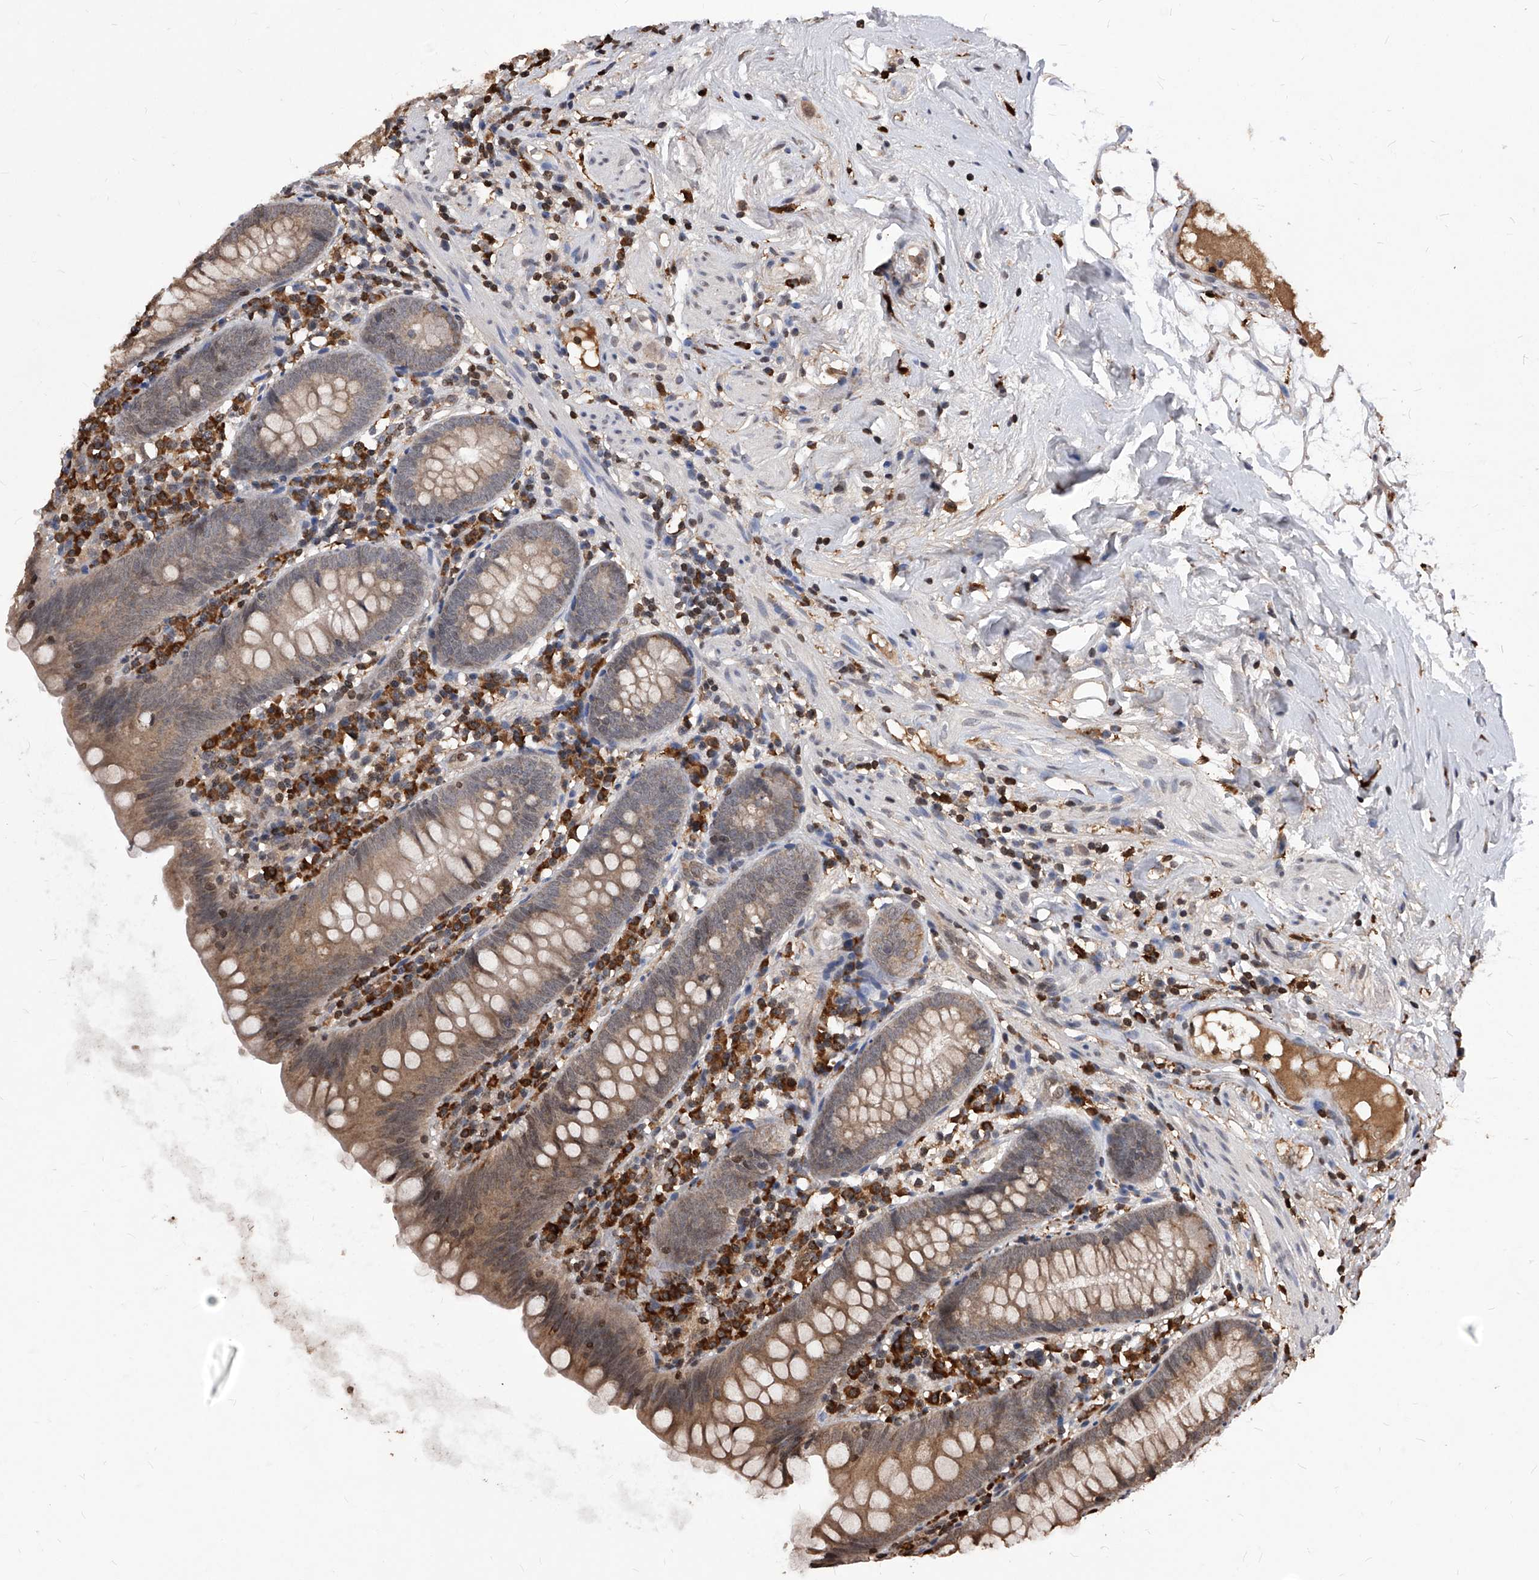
{"staining": {"intensity": "moderate", "quantity": "25%-75%", "location": "cytoplasmic/membranous"}, "tissue": "appendix", "cell_type": "Glandular cells", "image_type": "normal", "snomed": [{"axis": "morphology", "description": "Normal tissue, NOS"}, {"axis": "topography", "description": "Appendix"}], "caption": "Moderate cytoplasmic/membranous protein staining is present in about 25%-75% of glandular cells in appendix. Using DAB (brown) and hematoxylin (blue) stains, captured at high magnification using brightfield microscopy.", "gene": "ID1", "patient": {"sex": "female", "age": 62}}